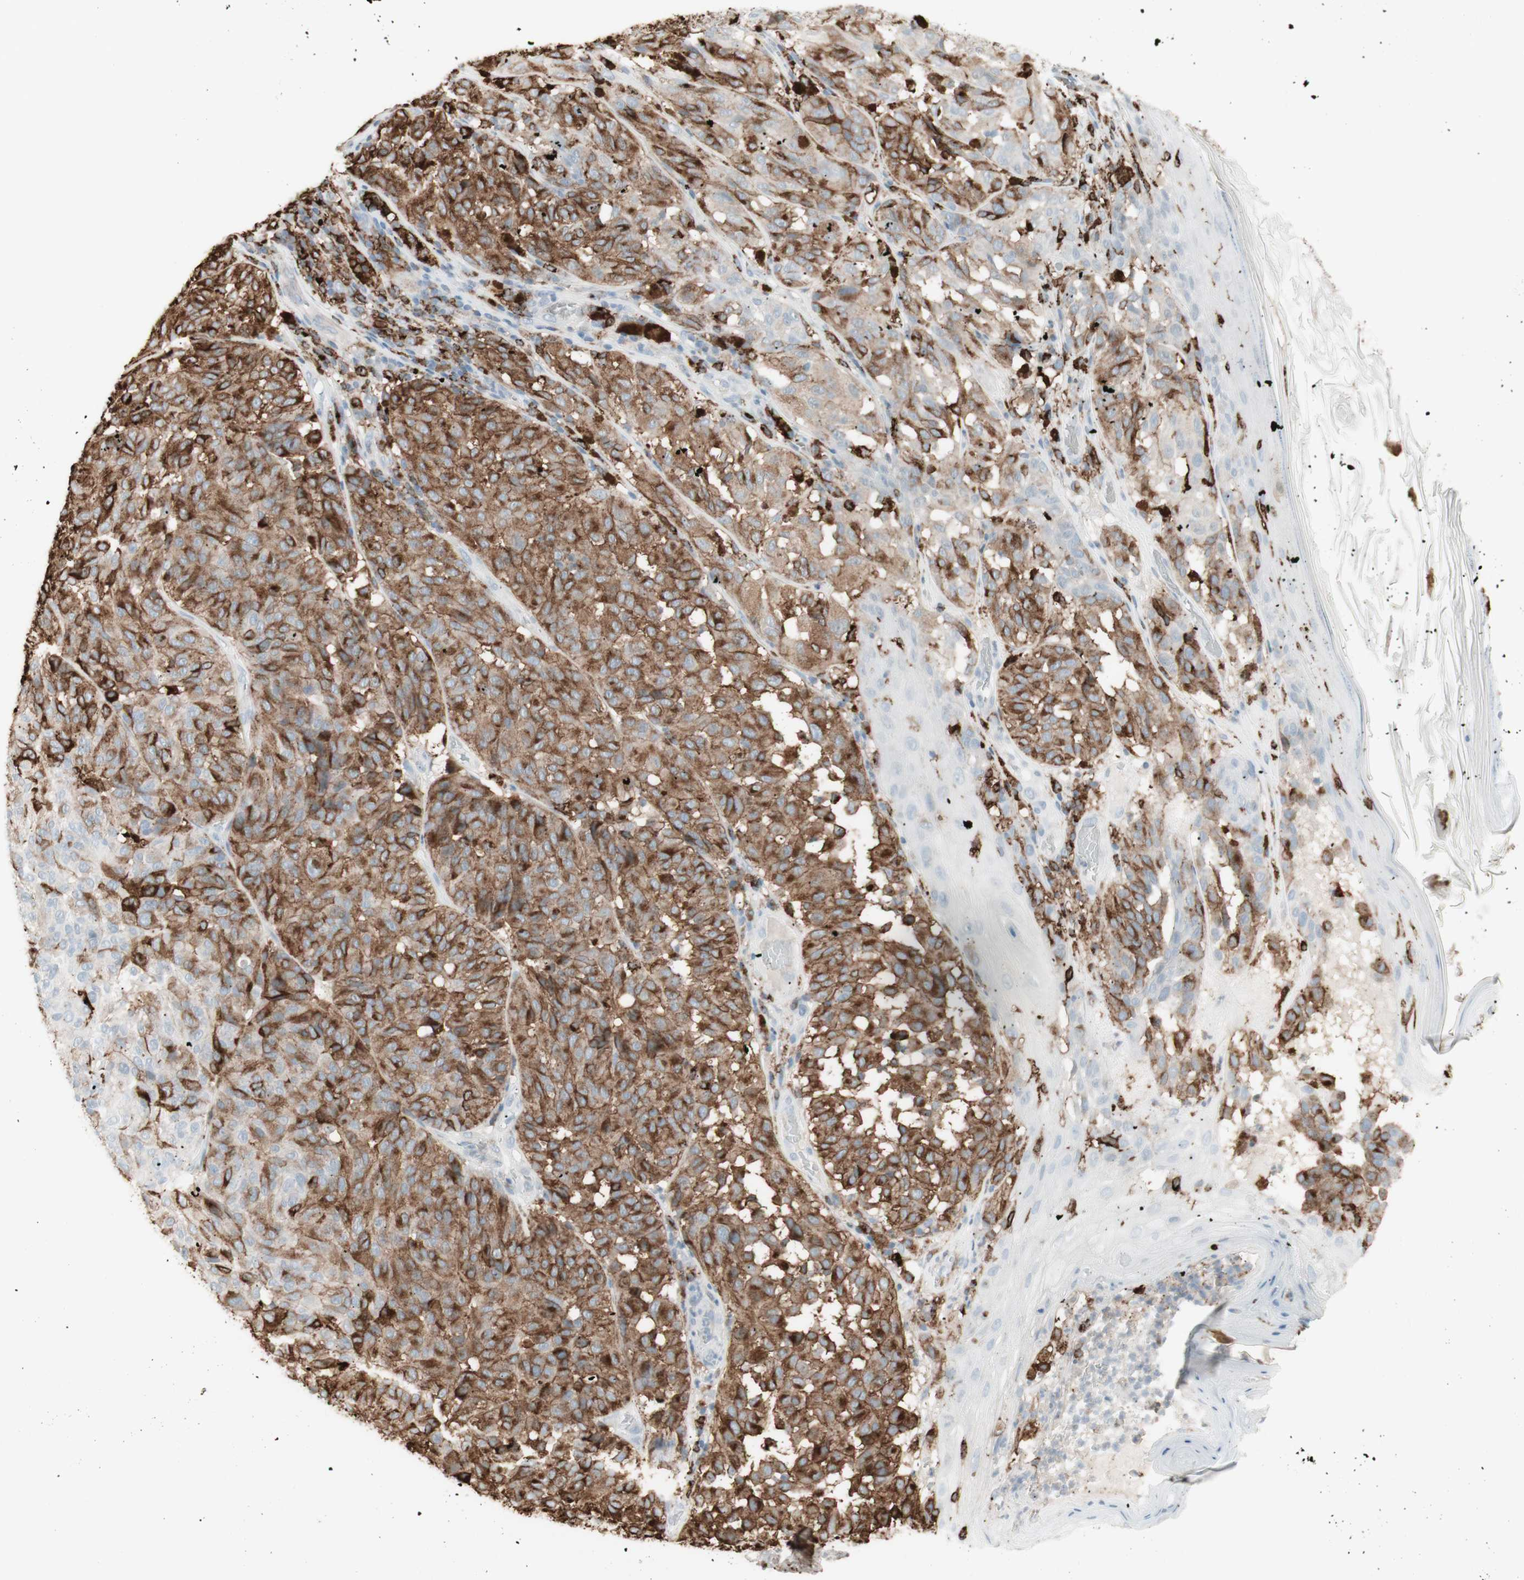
{"staining": {"intensity": "moderate", "quantity": ">75%", "location": "cytoplasmic/membranous"}, "tissue": "melanoma", "cell_type": "Tumor cells", "image_type": "cancer", "snomed": [{"axis": "morphology", "description": "Malignant melanoma, NOS"}, {"axis": "topography", "description": "Skin"}], "caption": "Human melanoma stained for a protein (brown) exhibits moderate cytoplasmic/membranous positive positivity in about >75% of tumor cells.", "gene": "HLA-DPB1", "patient": {"sex": "female", "age": 46}}